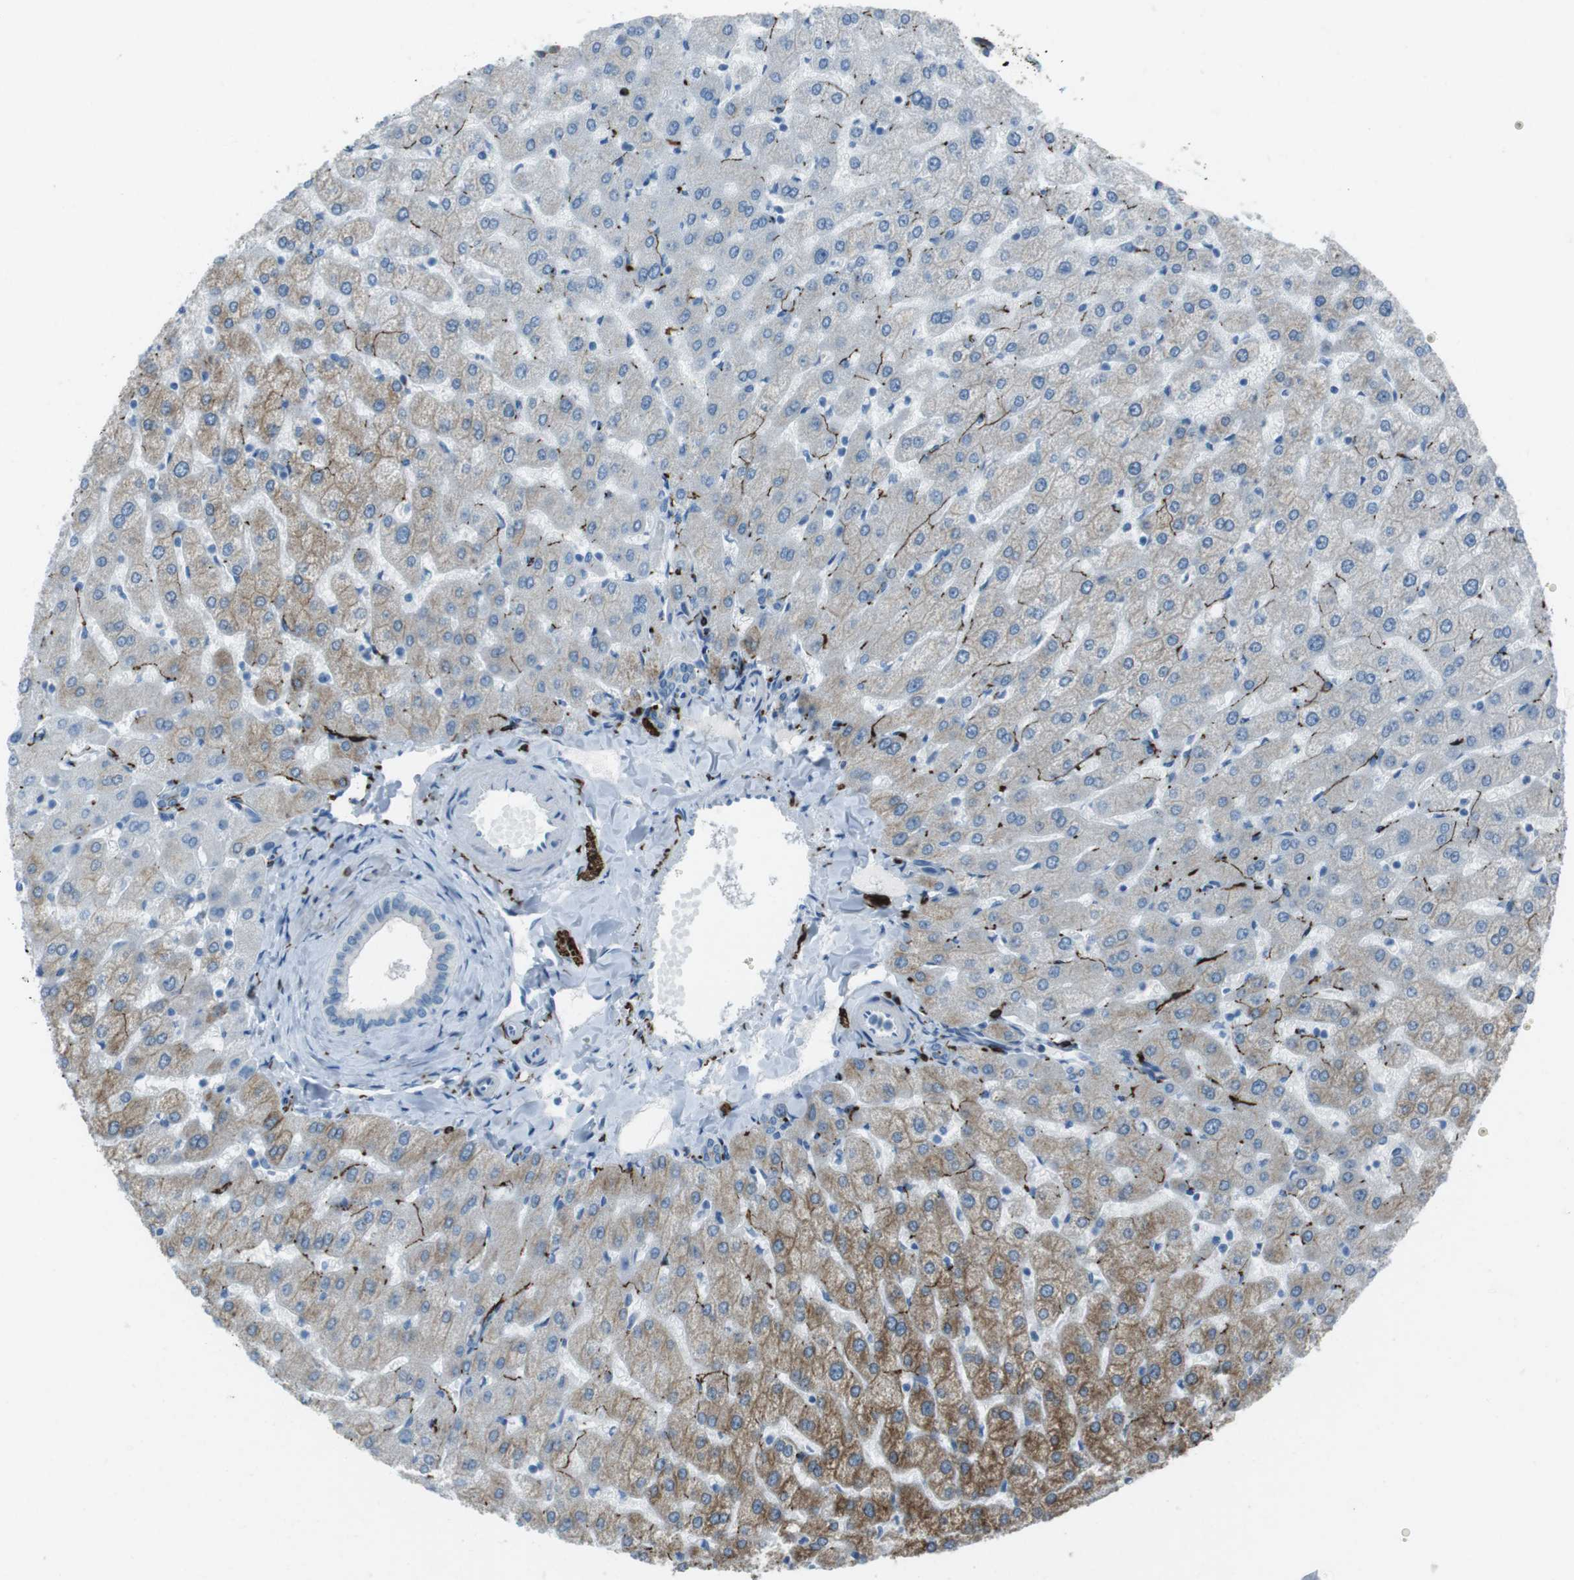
{"staining": {"intensity": "negative", "quantity": "none", "location": "none"}, "tissue": "liver", "cell_type": "Cholangiocytes", "image_type": "normal", "snomed": [{"axis": "morphology", "description": "Normal tissue, NOS"}, {"axis": "morphology", "description": "Fibrosis, NOS"}, {"axis": "topography", "description": "Liver"}], "caption": "The photomicrograph displays no staining of cholangiocytes in unremarkable liver. The staining was performed using DAB to visualize the protein expression in brown, while the nuclei were stained in blue with hematoxylin (Magnification: 20x).", "gene": "TUBB2A", "patient": {"sex": "female", "age": 29}}